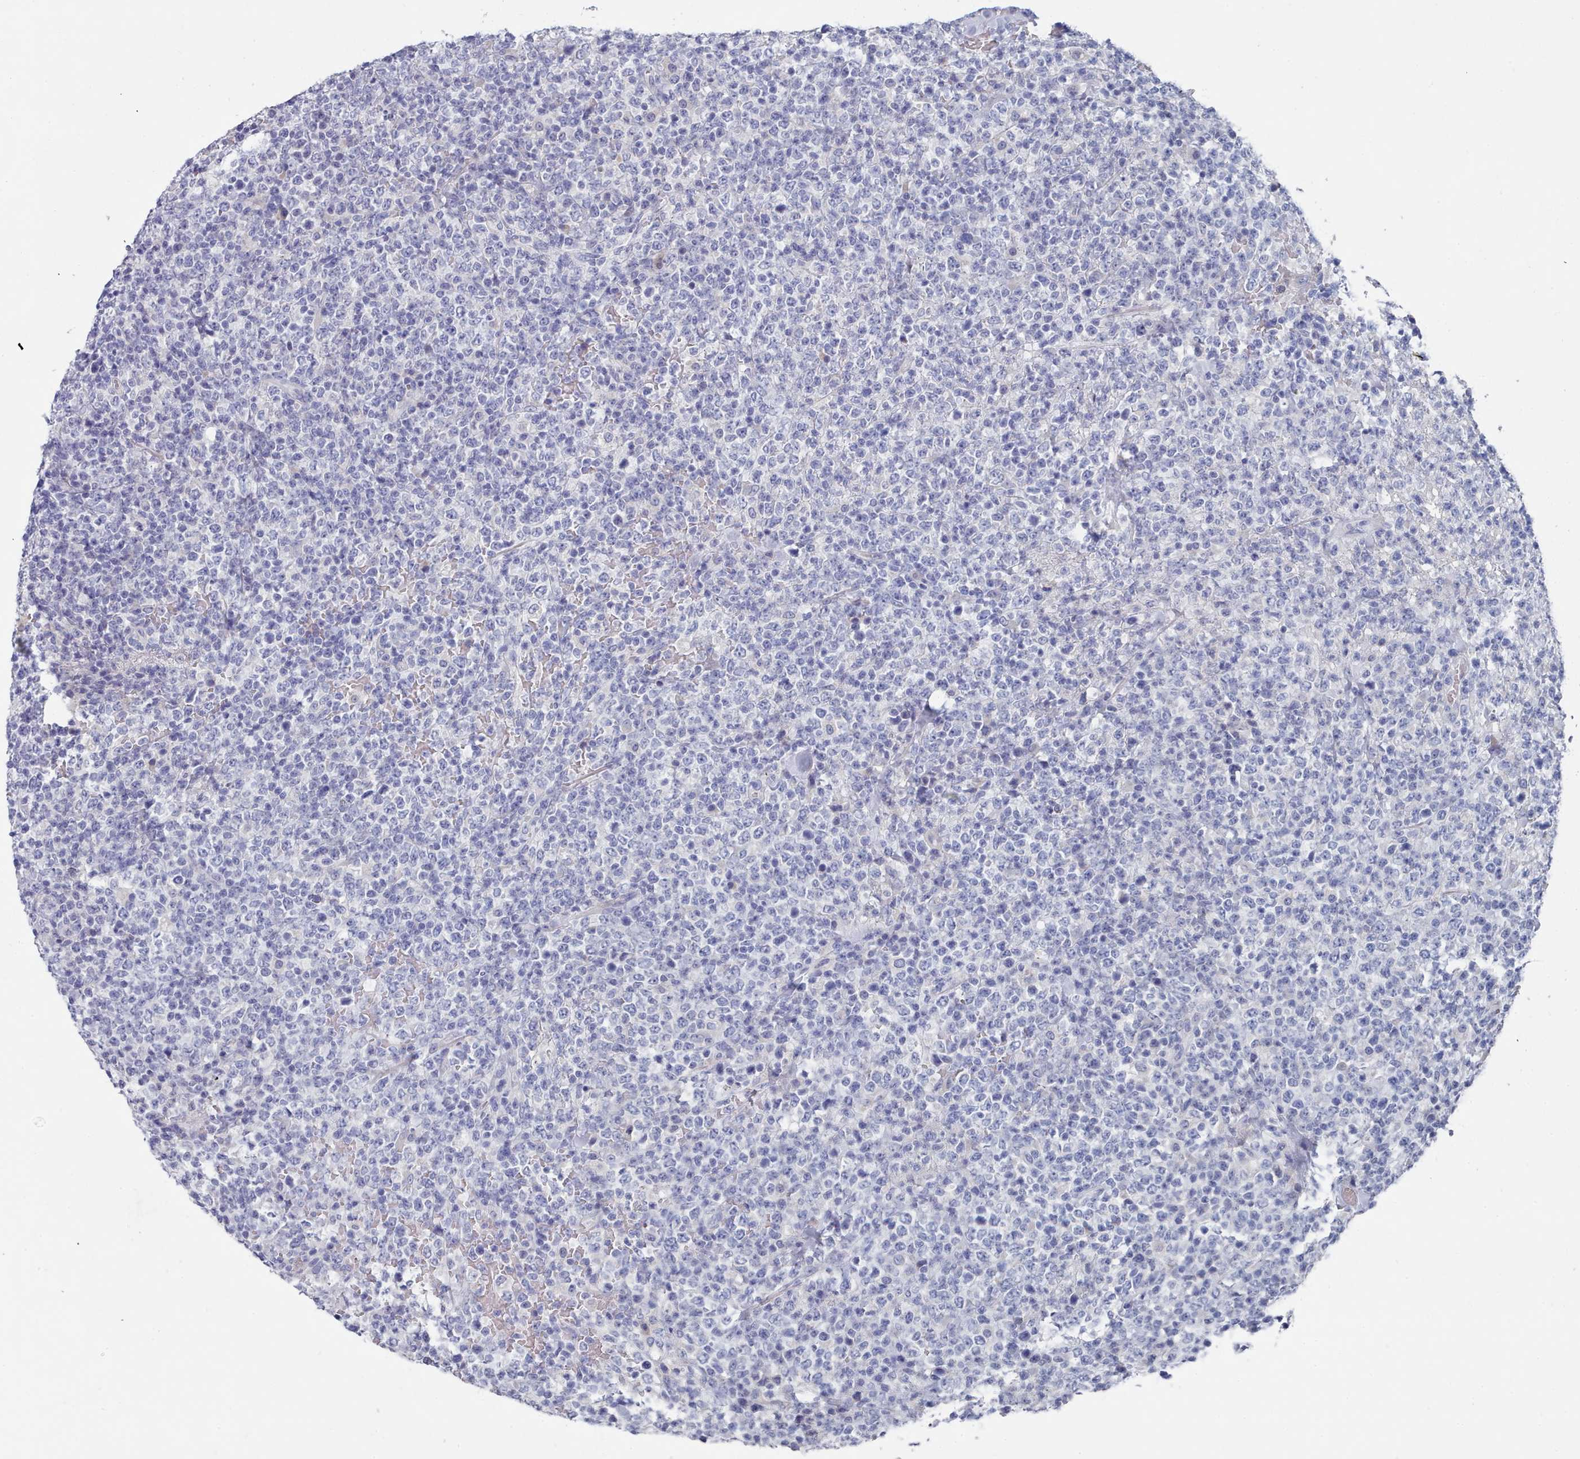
{"staining": {"intensity": "negative", "quantity": "none", "location": "none"}, "tissue": "lymphoma", "cell_type": "Tumor cells", "image_type": "cancer", "snomed": [{"axis": "morphology", "description": "Malignant lymphoma, non-Hodgkin's type, High grade"}, {"axis": "topography", "description": "Colon"}], "caption": "Tumor cells are negative for protein expression in human high-grade malignant lymphoma, non-Hodgkin's type.", "gene": "ACAD11", "patient": {"sex": "female", "age": 53}}